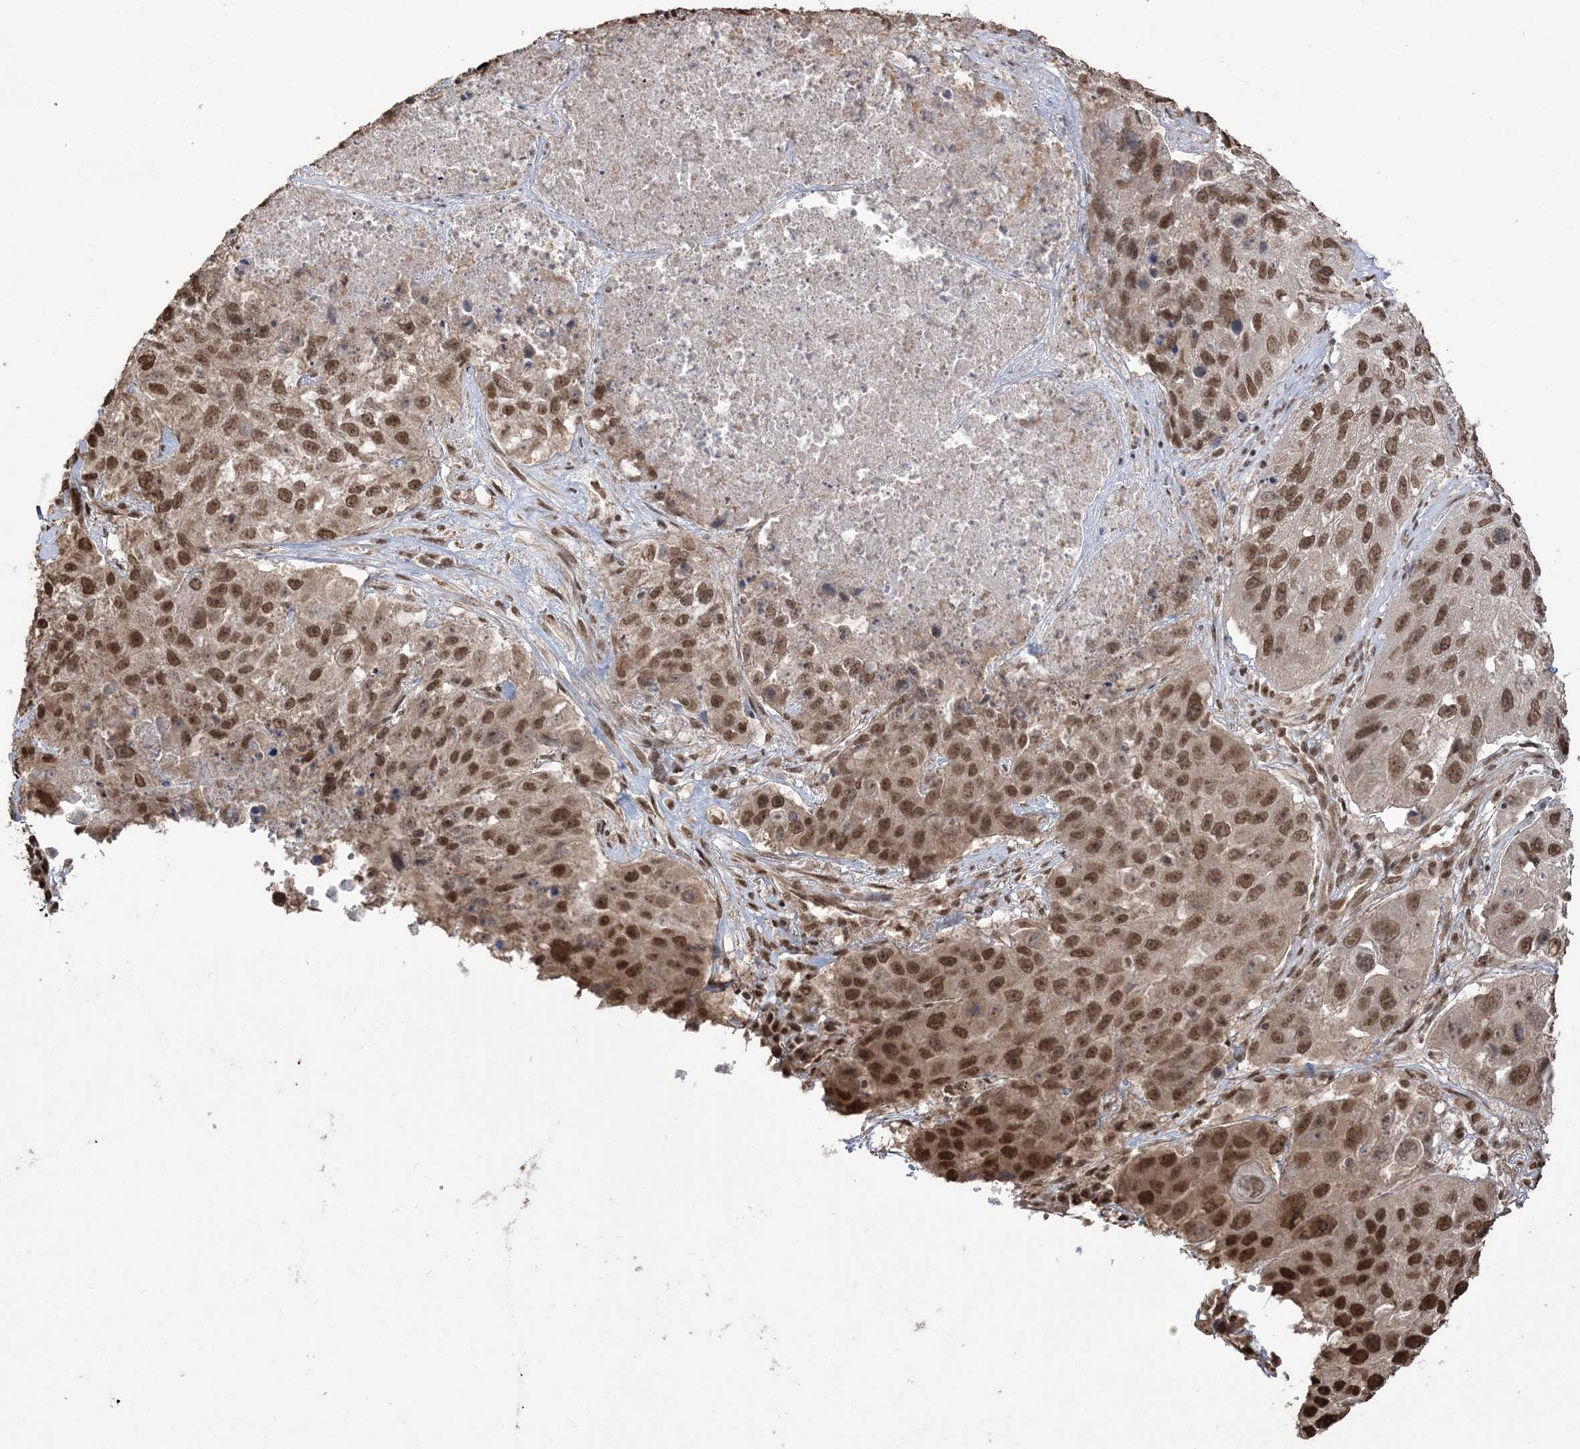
{"staining": {"intensity": "strong", "quantity": ">75%", "location": "nuclear"}, "tissue": "lung cancer", "cell_type": "Tumor cells", "image_type": "cancer", "snomed": [{"axis": "morphology", "description": "Squamous cell carcinoma, NOS"}, {"axis": "topography", "description": "Lung"}], "caption": "DAB immunohistochemical staining of lung cancer displays strong nuclear protein staining in about >75% of tumor cells.", "gene": "ZNF839", "patient": {"sex": "male", "age": 61}}